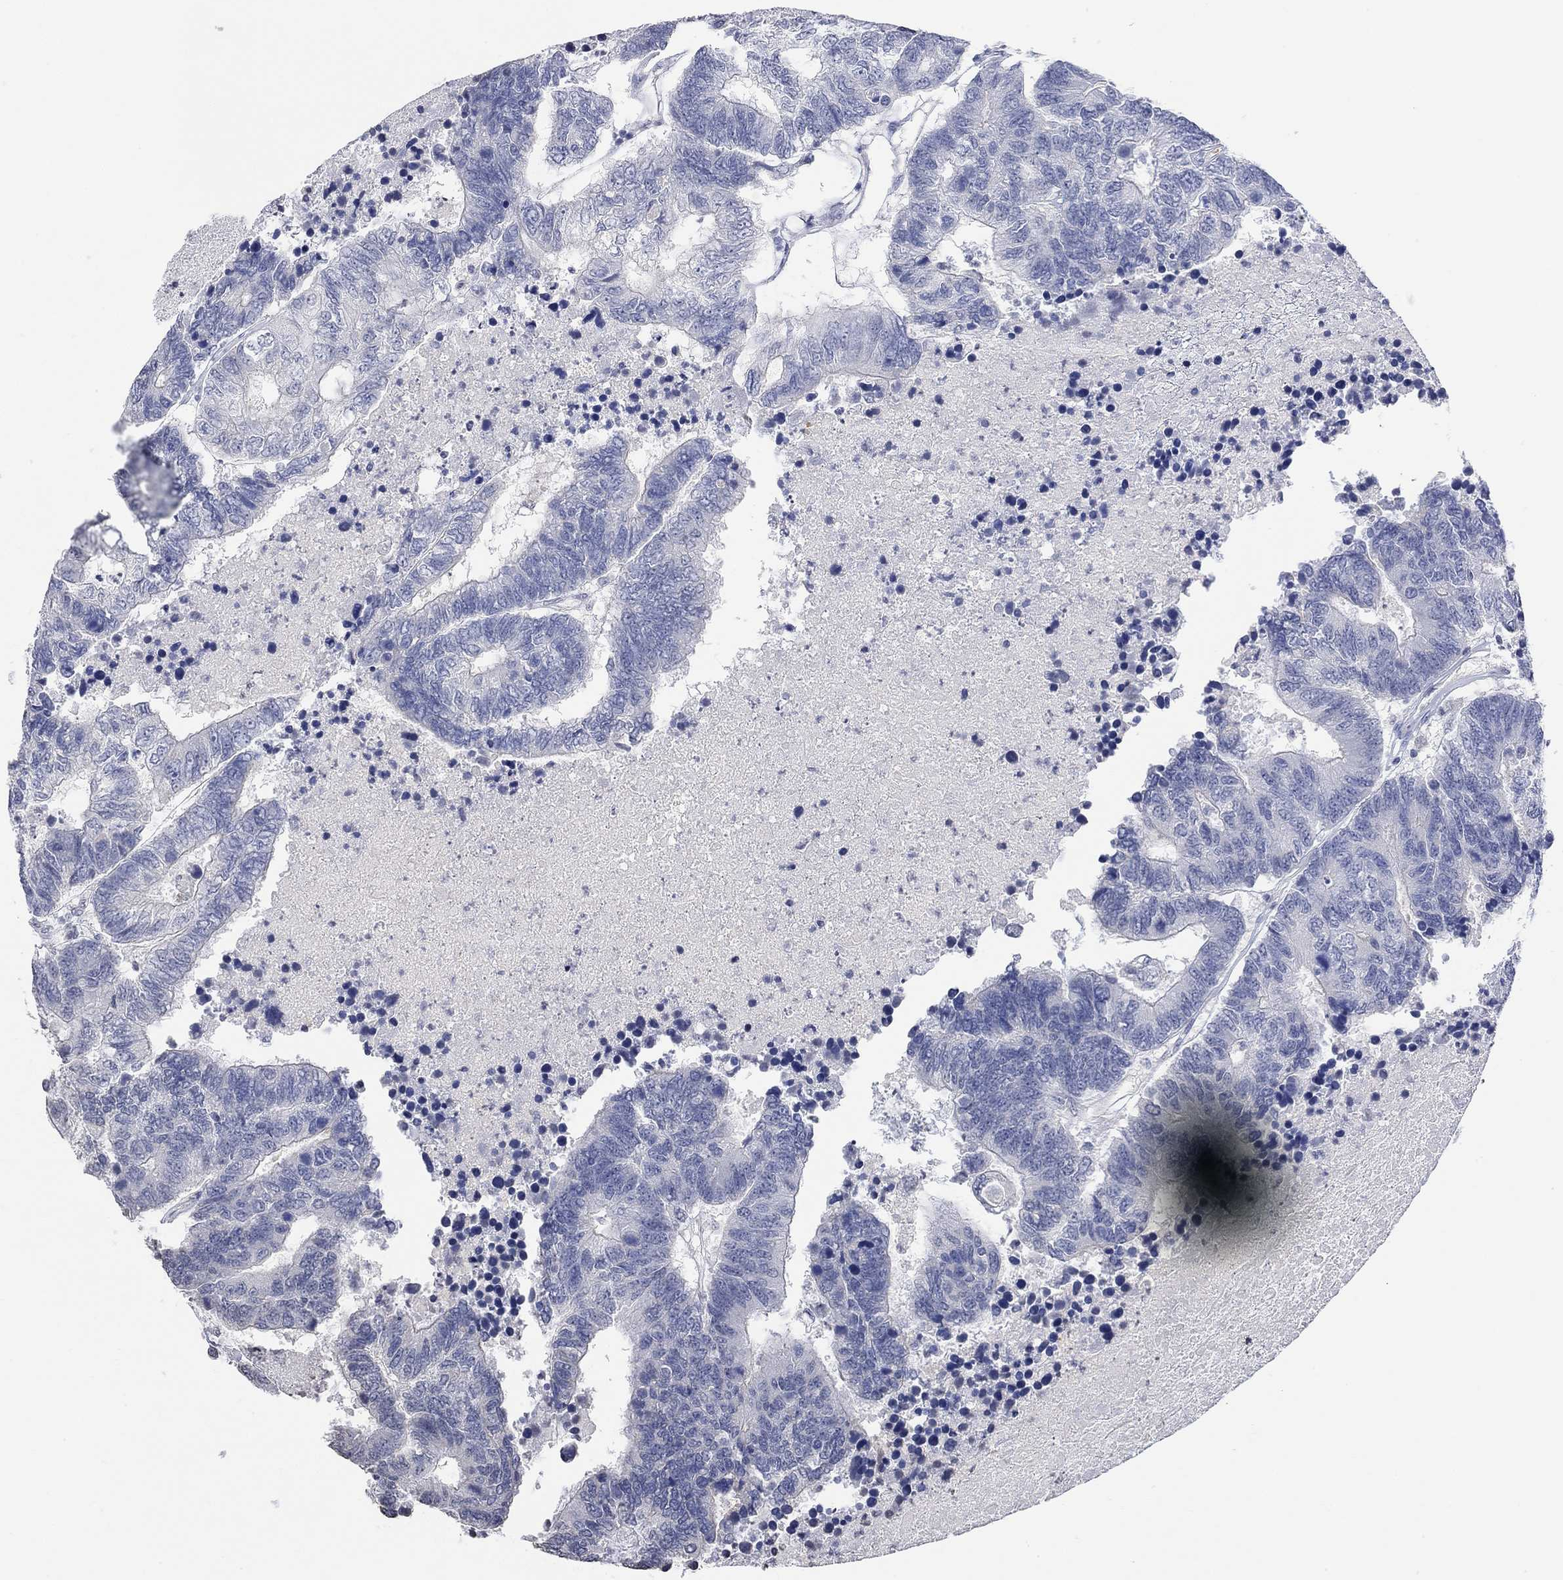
{"staining": {"intensity": "negative", "quantity": "none", "location": "none"}, "tissue": "colorectal cancer", "cell_type": "Tumor cells", "image_type": "cancer", "snomed": [{"axis": "morphology", "description": "Adenocarcinoma, NOS"}, {"axis": "topography", "description": "Colon"}], "caption": "Immunohistochemistry micrograph of human colorectal cancer (adenocarcinoma) stained for a protein (brown), which shows no staining in tumor cells.", "gene": "TMEM255A", "patient": {"sex": "female", "age": 48}}